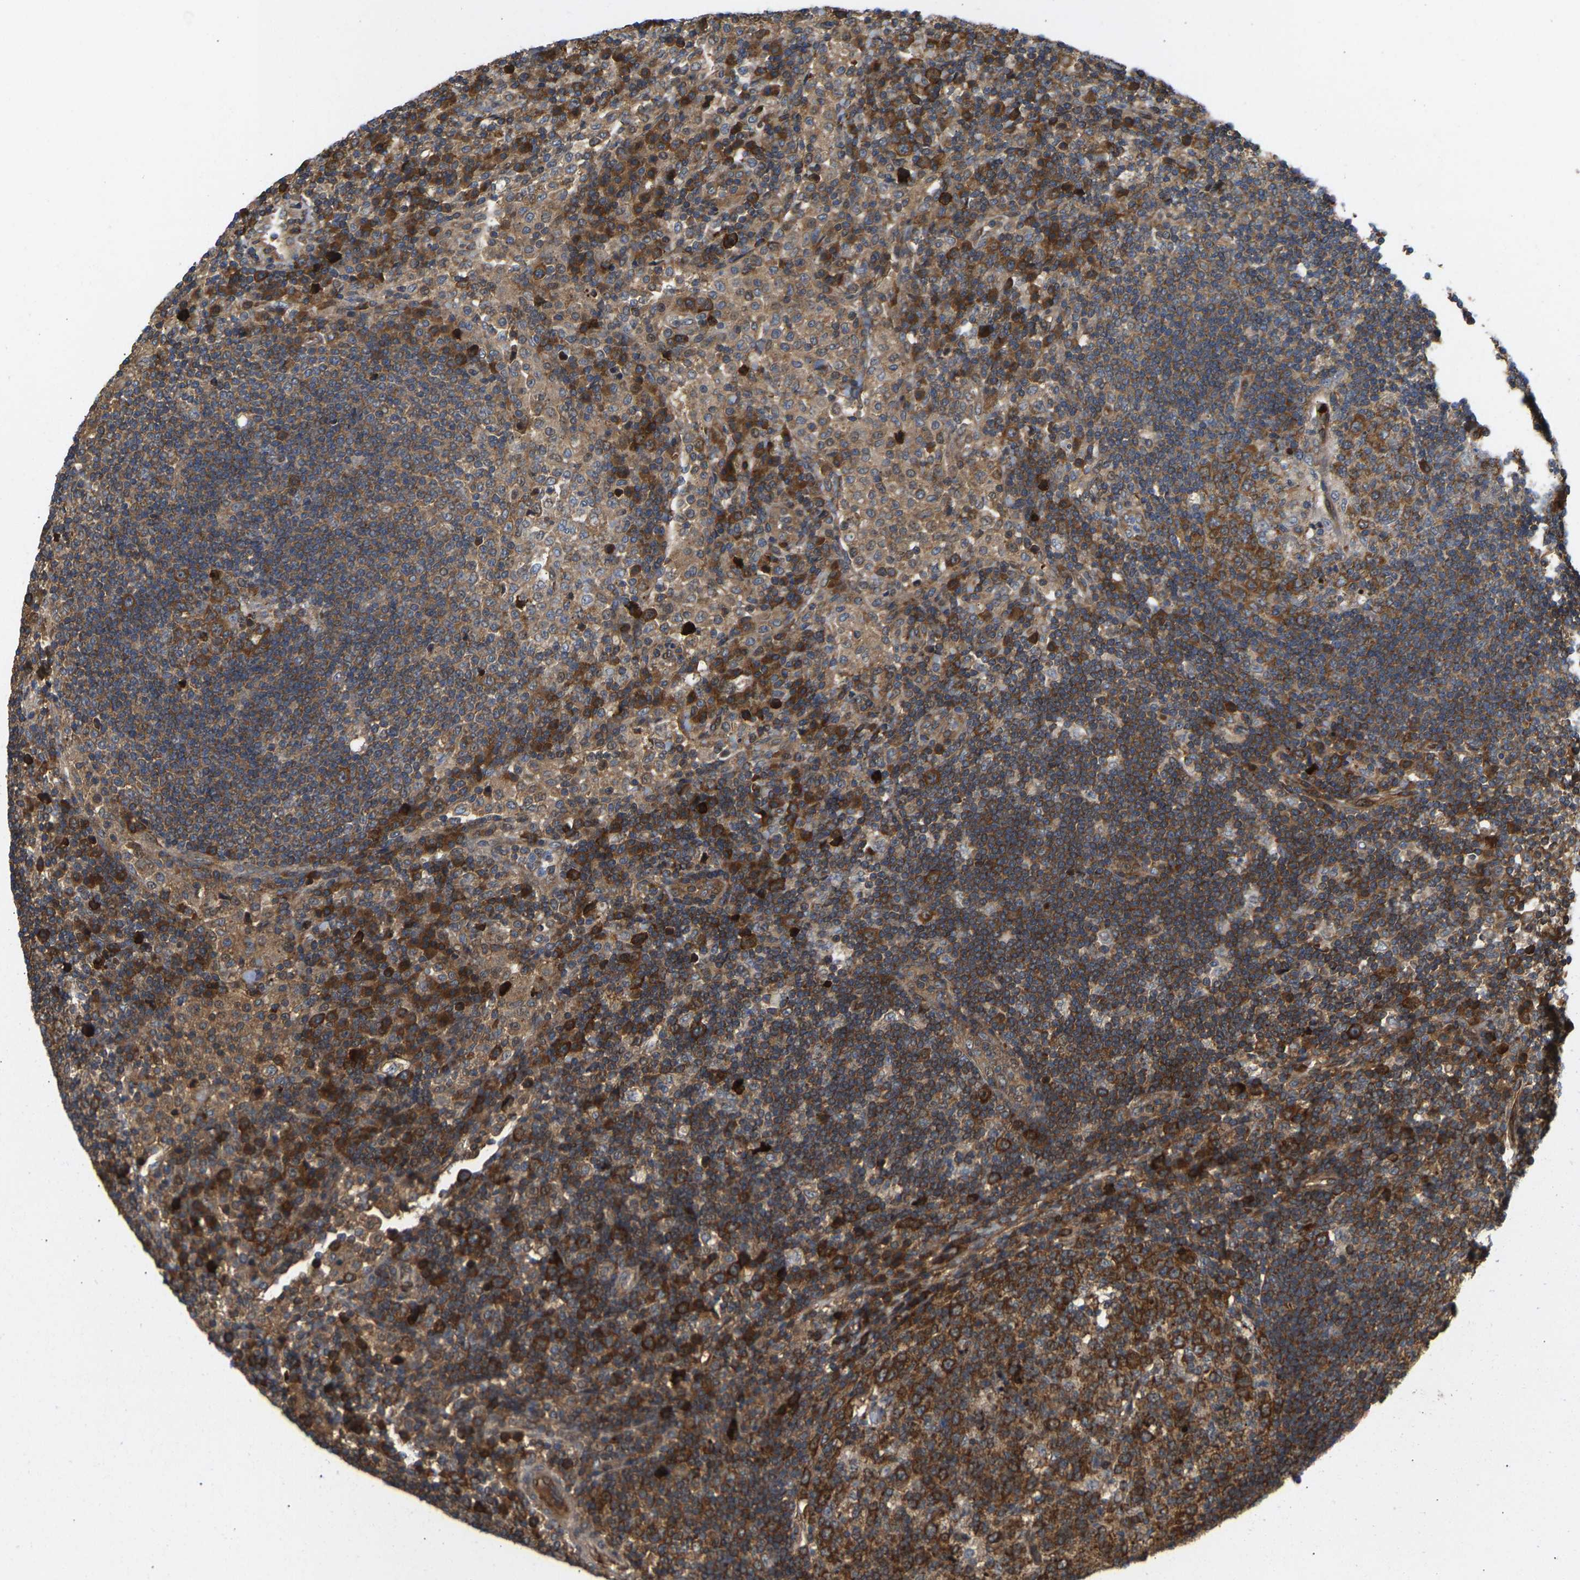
{"staining": {"intensity": "strong", "quantity": ">75%", "location": "cytoplasmic/membranous"}, "tissue": "lymph node", "cell_type": "Germinal center cells", "image_type": "normal", "snomed": [{"axis": "morphology", "description": "Normal tissue, NOS"}, {"axis": "topography", "description": "Lymph node"}], "caption": "Immunohistochemistry (IHC) staining of unremarkable lymph node, which exhibits high levels of strong cytoplasmic/membranous positivity in approximately >75% of germinal center cells indicating strong cytoplasmic/membranous protein expression. The staining was performed using DAB (3,3'-diaminobenzidine) (brown) for protein detection and nuclei were counterstained in hematoxylin (blue).", "gene": "RASGRF2", "patient": {"sex": "female", "age": 53}}